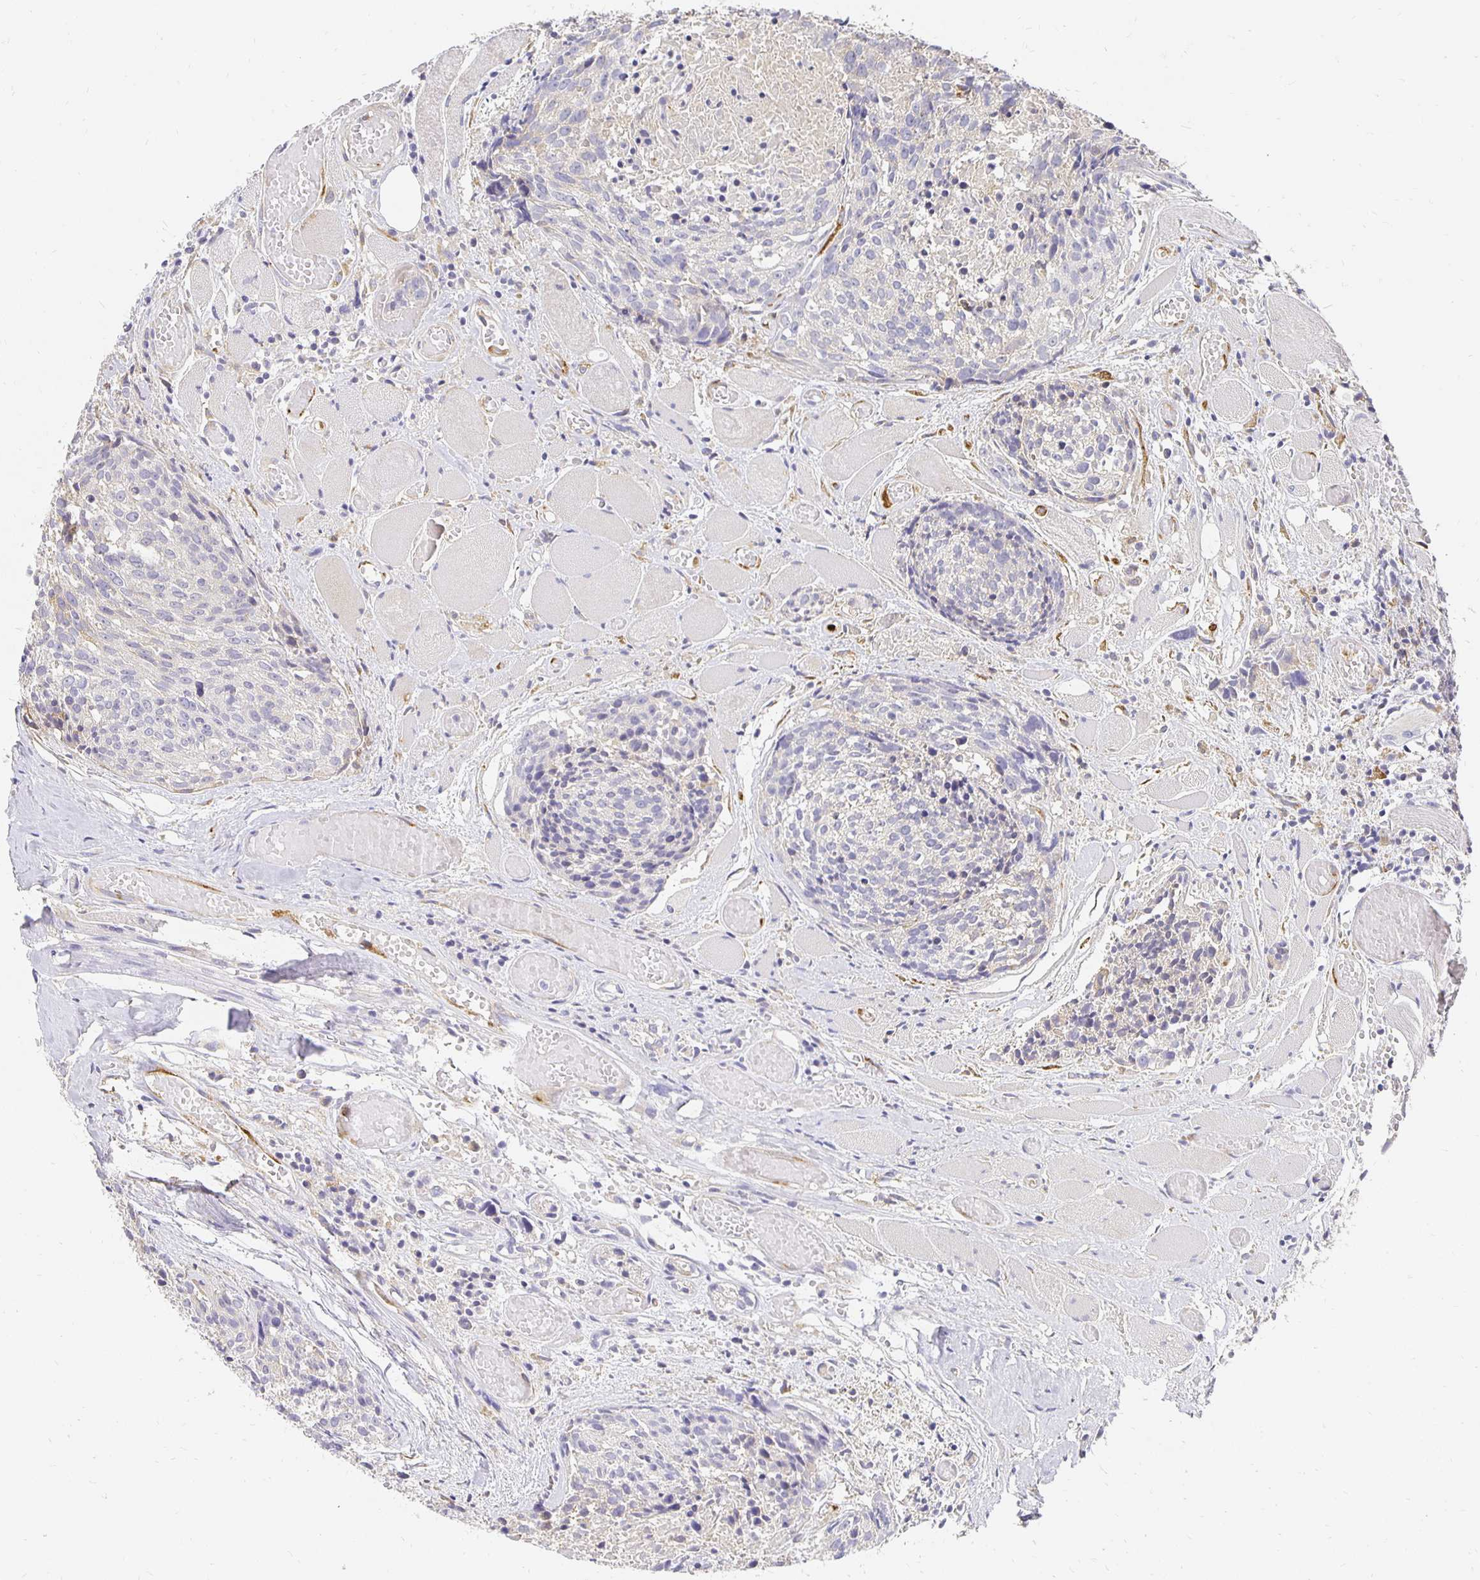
{"staining": {"intensity": "weak", "quantity": "<25%", "location": "cytoplasmic/membranous"}, "tissue": "head and neck cancer", "cell_type": "Tumor cells", "image_type": "cancer", "snomed": [{"axis": "morphology", "description": "Squamous cell carcinoma, NOS"}, {"axis": "topography", "description": "Oral tissue"}, {"axis": "topography", "description": "Head-Neck"}], "caption": "Squamous cell carcinoma (head and neck) was stained to show a protein in brown. There is no significant staining in tumor cells.", "gene": "PLOD1", "patient": {"sex": "male", "age": 64}}